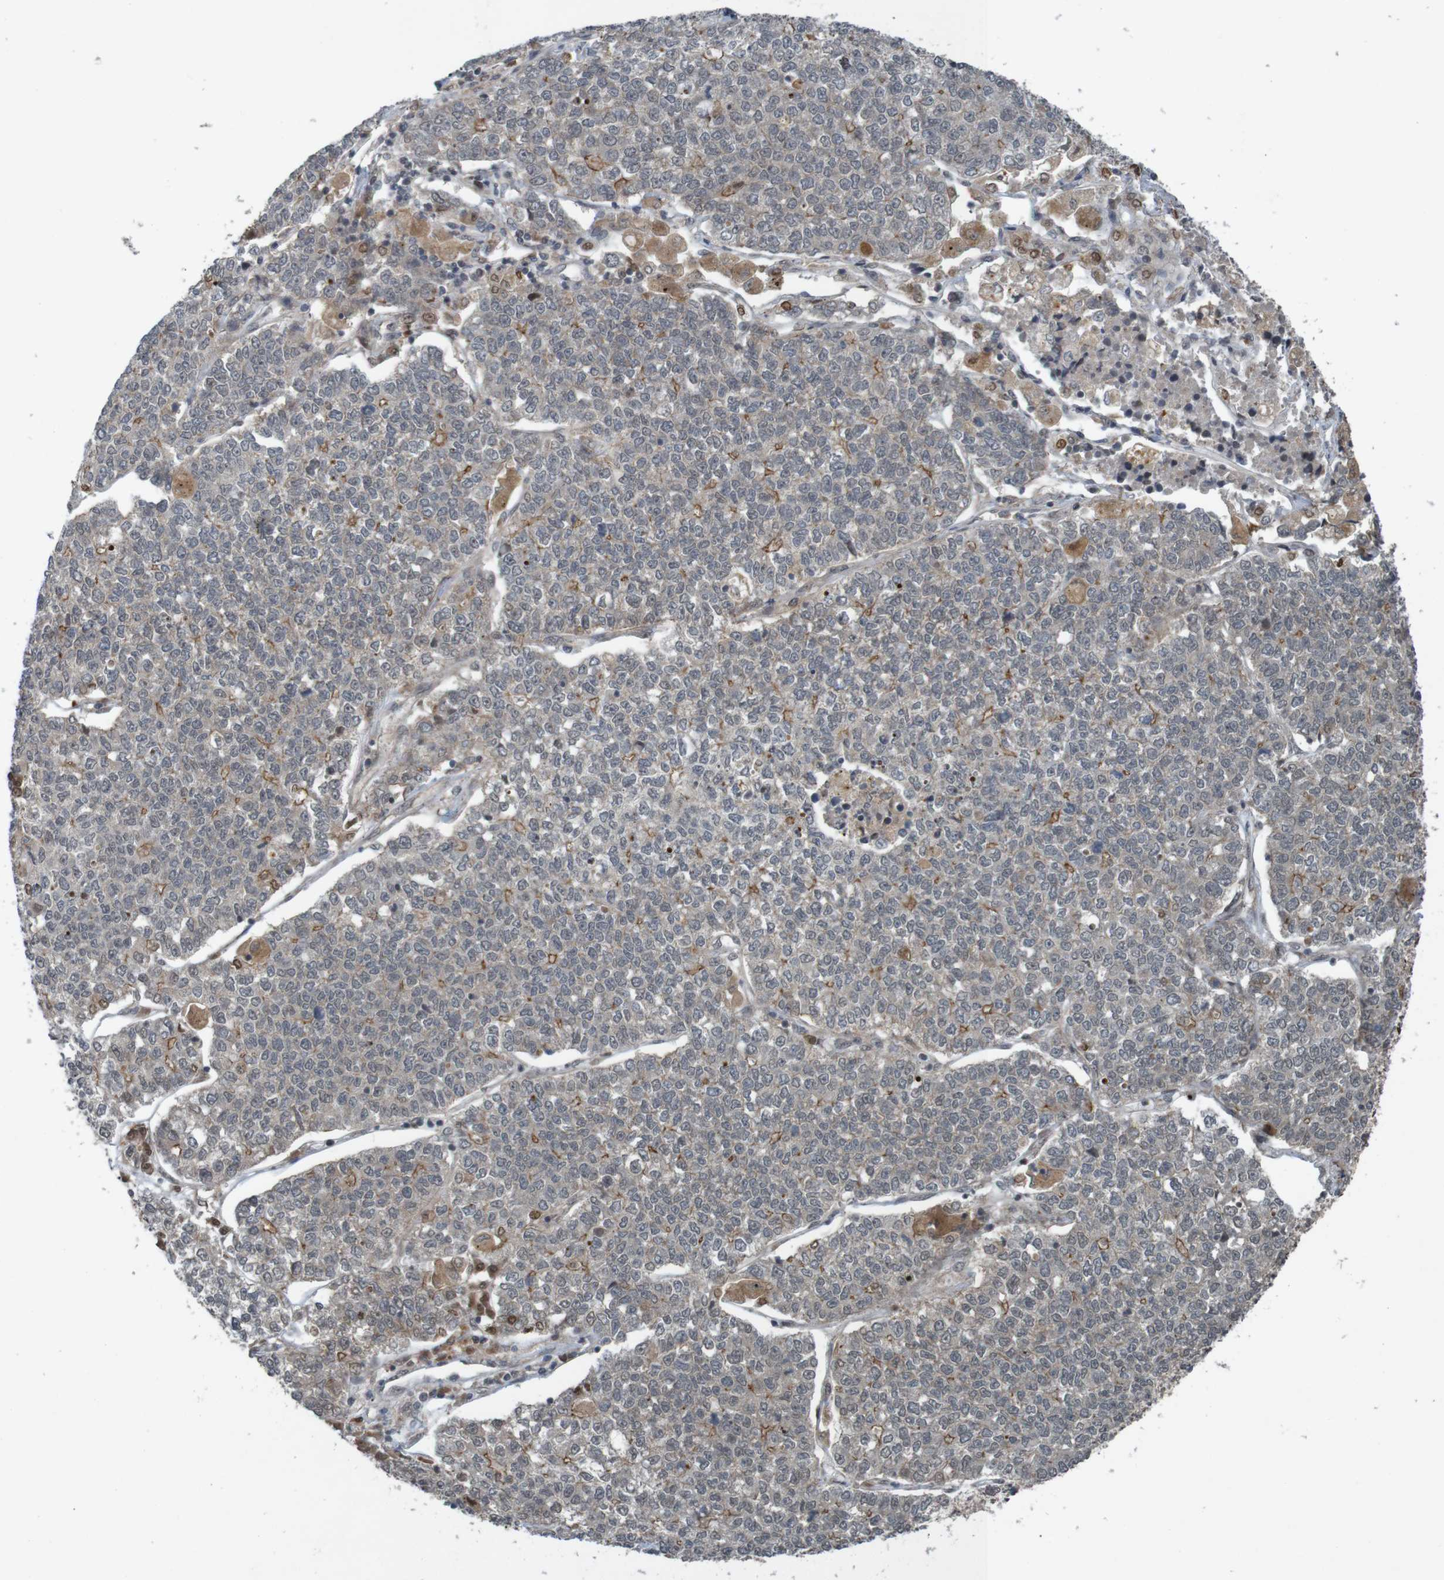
{"staining": {"intensity": "moderate", "quantity": "<25%", "location": "cytoplasmic/membranous"}, "tissue": "lung cancer", "cell_type": "Tumor cells", "image_type": "cancer", "snomed": [{"axis": "morphology", "description": "Adenocarcinoma, NOS"}, {"axis": "topography", "description": "Lung"}], "caption": "The photomicrograph exhibits staining of lung adenocarcinoma, revealing moderate cytoplasmic/membranous protein positivity (brown color) within tumor cells.", "gene": "ARHGEF11", "patient": {"sex": "male", "age": 49}}